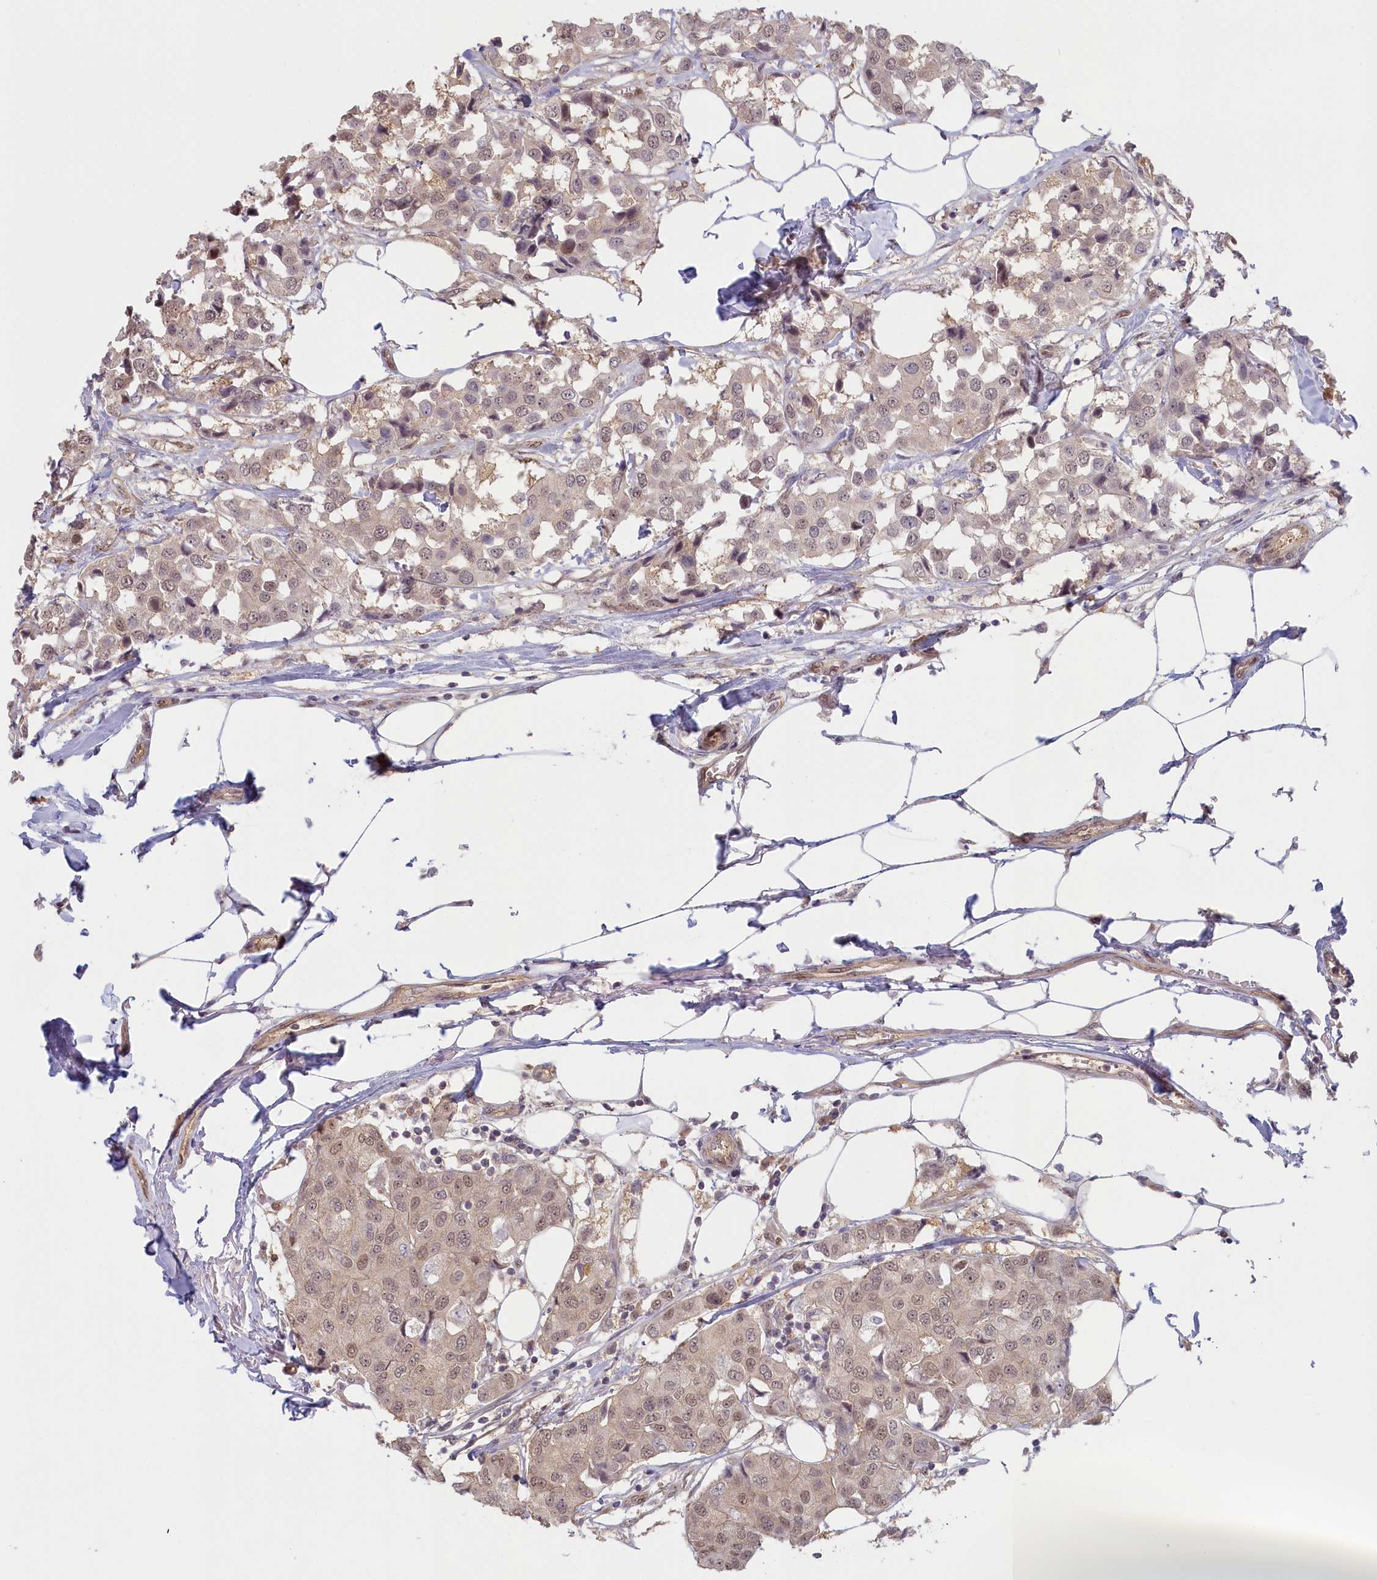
{"staining": {"intensity": "weak", "quantity": "25%-75%", "location": "nuclear"}, "tissue": "breast cancer", "cell_type": "Tumor cells", "image_type": "cancer", "snomed": [{"axis": "morphology", "description": "Duct carcinoma"}, {"axis": "topography", "description": "Breast"}], "caption": "Human invasive ductal carcinoma (breast) stained with a protein marker displays weak staining in tumor cells.", "gene": "C19orf44", "patient": {"sex": "female", "age": 80}}